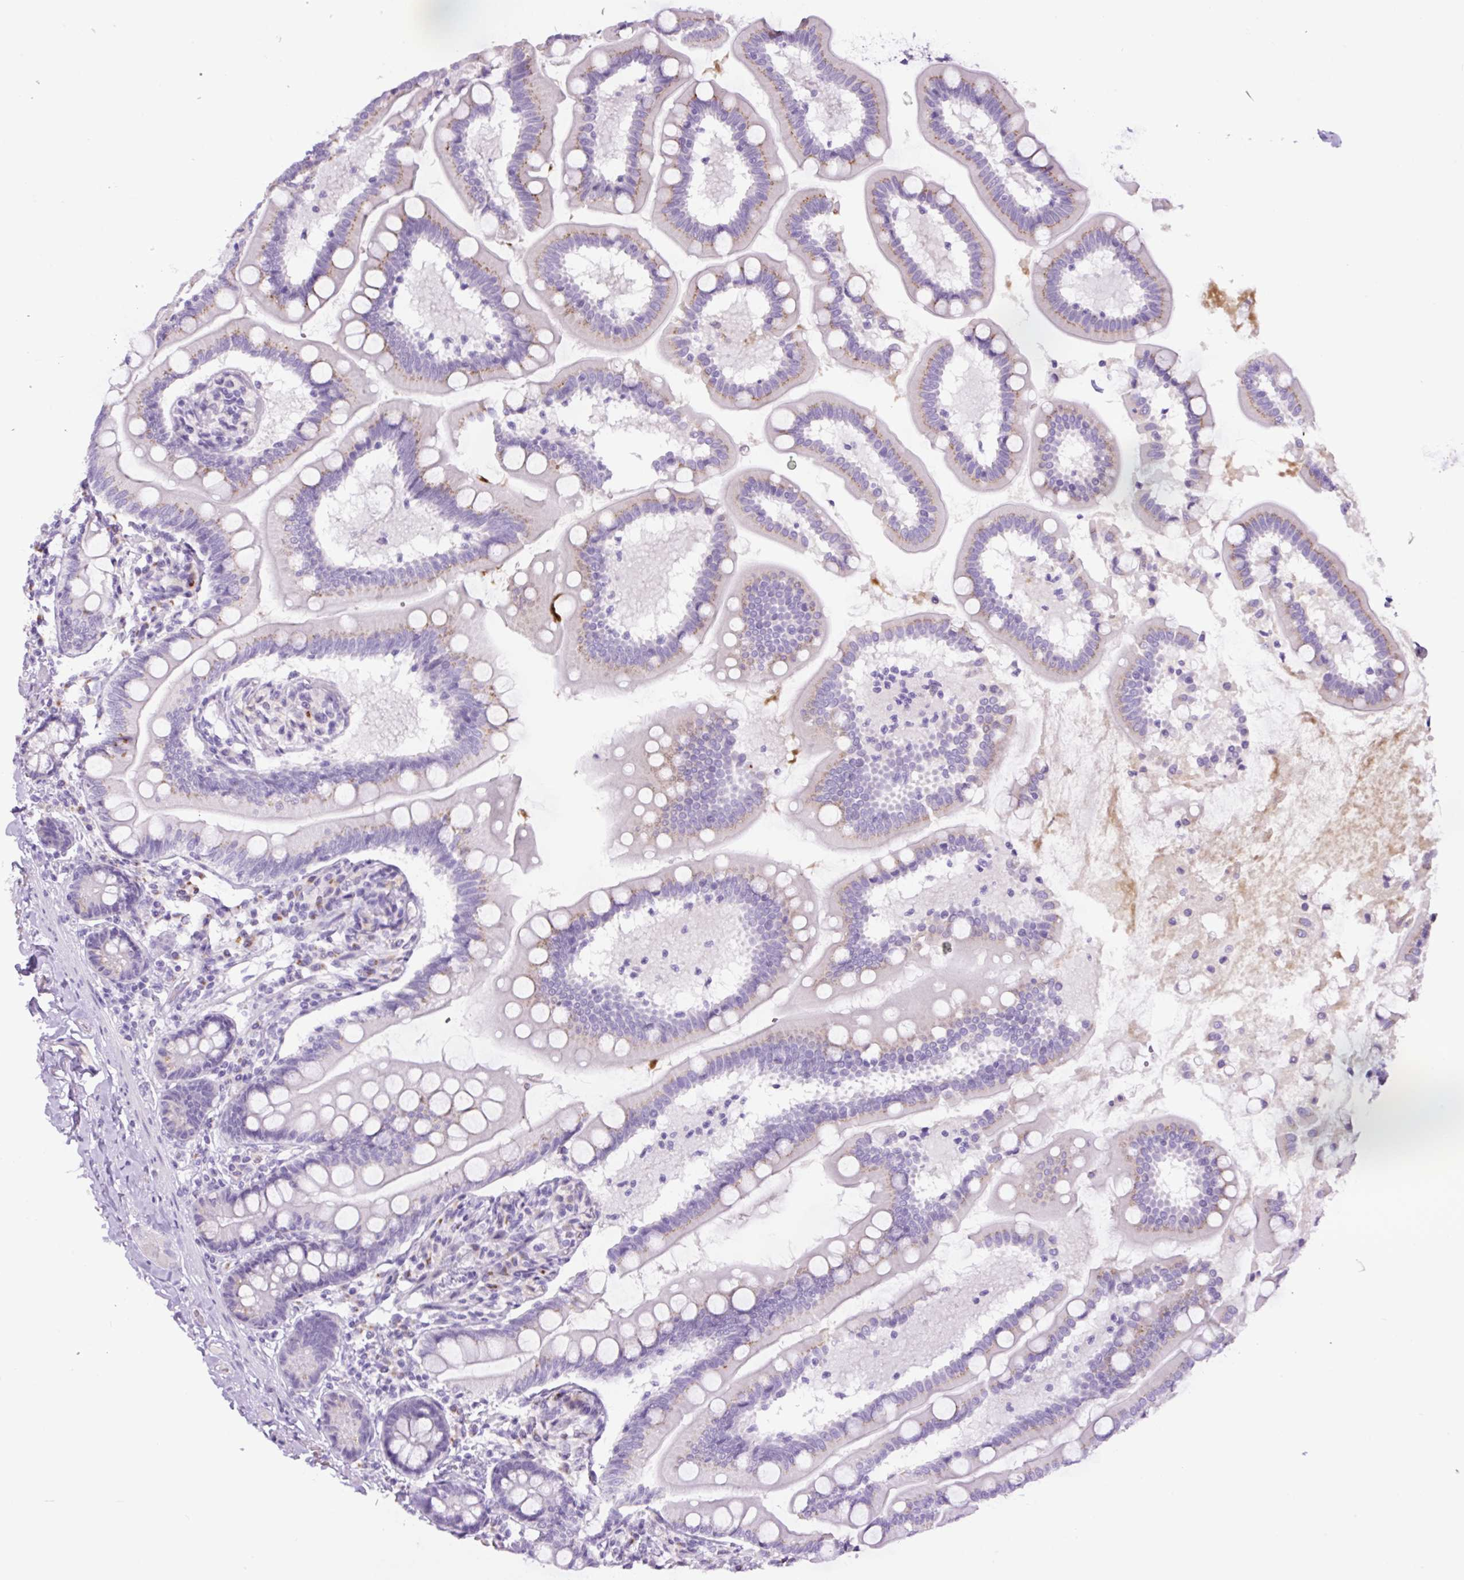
{"staining": {"intensity": "weak", "quantity": "<25%", "location": "cytoplasmic/membranous"}, "tissue": "small intestine", "cell_type": "Glandular cells", "image_type": "normal", "snomed": [{"axis": "morphology", "description": "Normal tissue, NOS"}, {"axis": "topography", "description": "Small intestine"}], "caption": "Immunohistochemical staining of normal small intestine displays no significant positivity in glandular cells. Nuclei are stained in blue.", "gene": "MFSD3", "patient": {"sex": "female", "age": 64}}